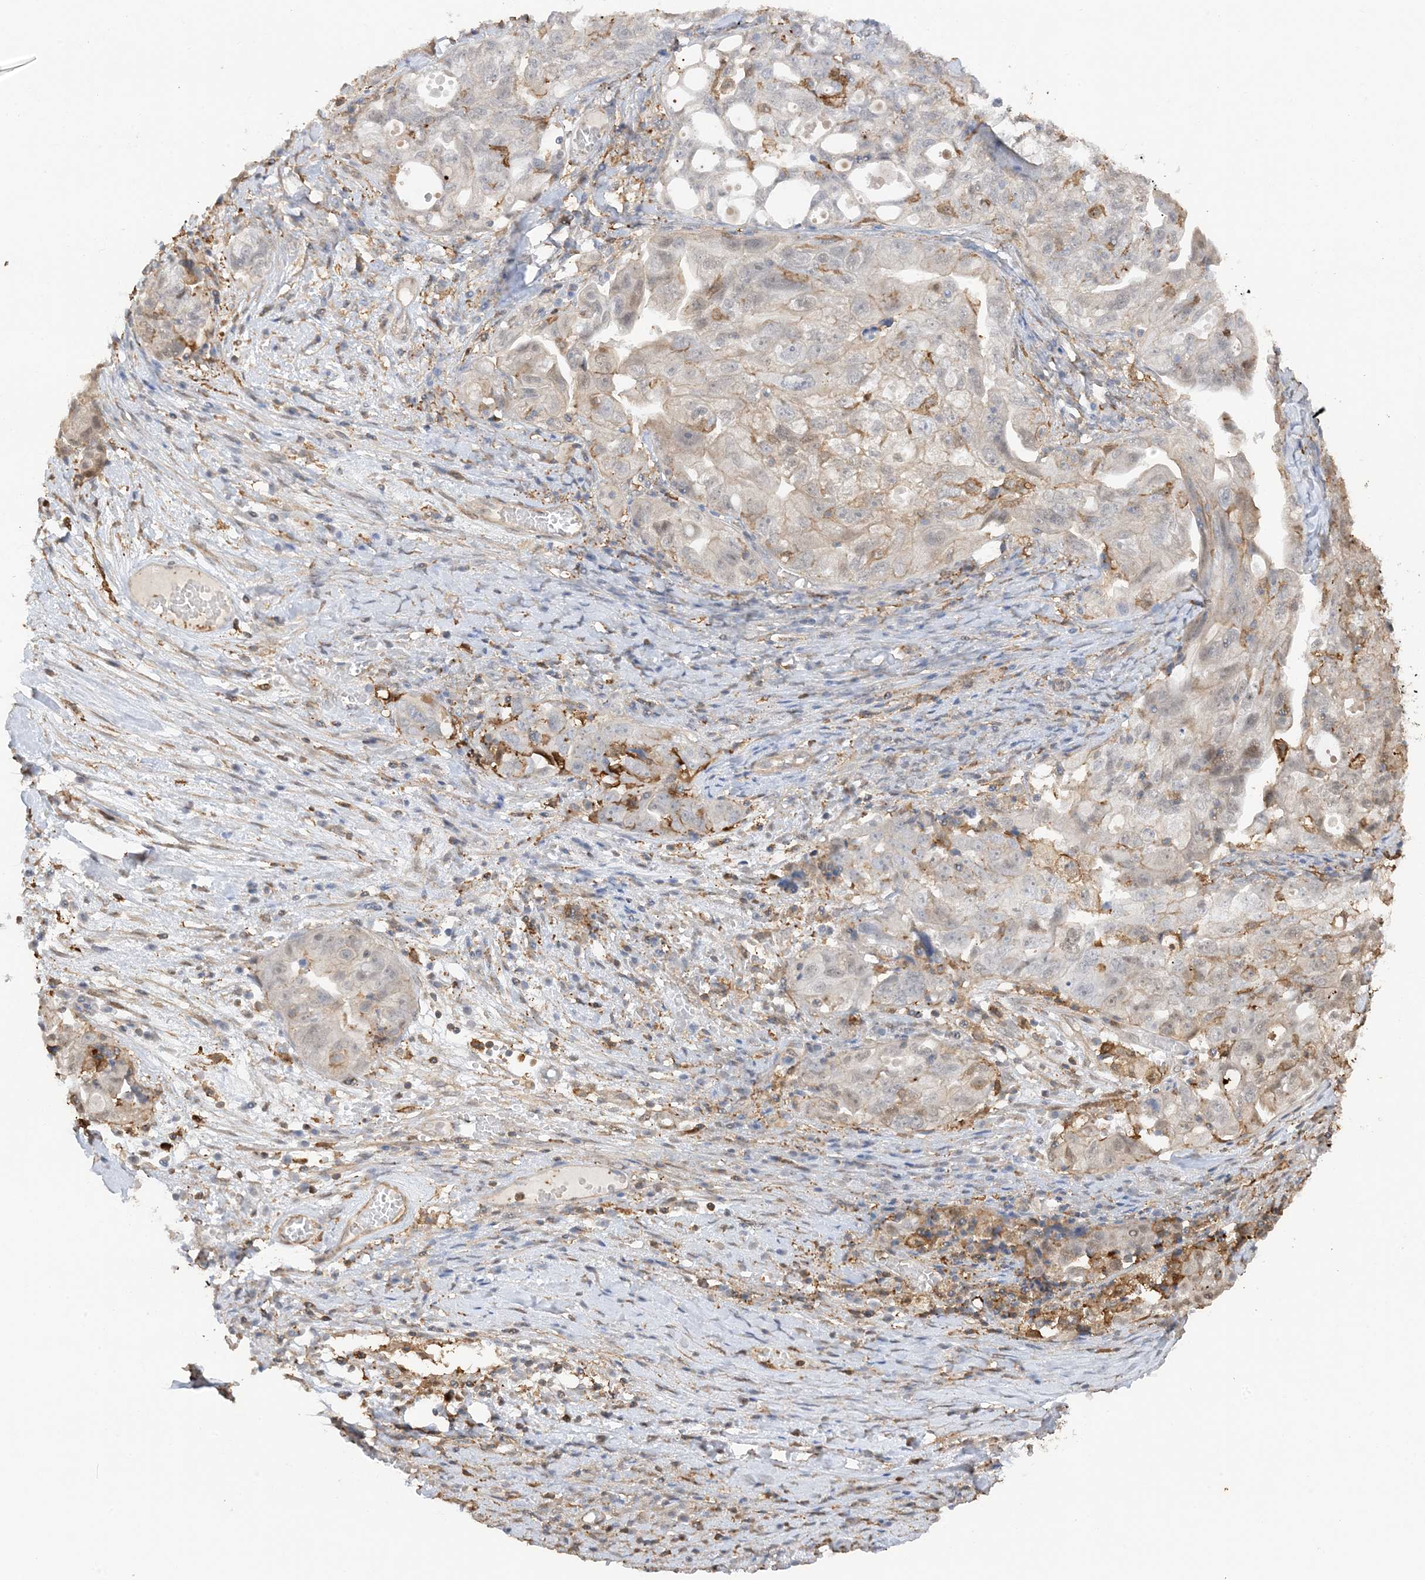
{"staining": {"intensity": "negative", "quantity": "none", "location": "none"}, "tissue": "ovarian cancer", "cell_type": "Tumor cells", "image_type": "cancer", "snomed": [{"axis": "morphology", "description": "Carcinoma, NOS"}, {"axis": "morphology", "description": "Cystadenocarcinoma, serous, NOS"}, {"axis": "topography", "description": "Ovary"}], "caption": "This is a photomicrograph of IHC staining of ovarian serous cystadenocarcinoma, which shows no expression in tumor cells.", "gene": "PHACTR2", "patient": {"sex": "female", "age": 69}}